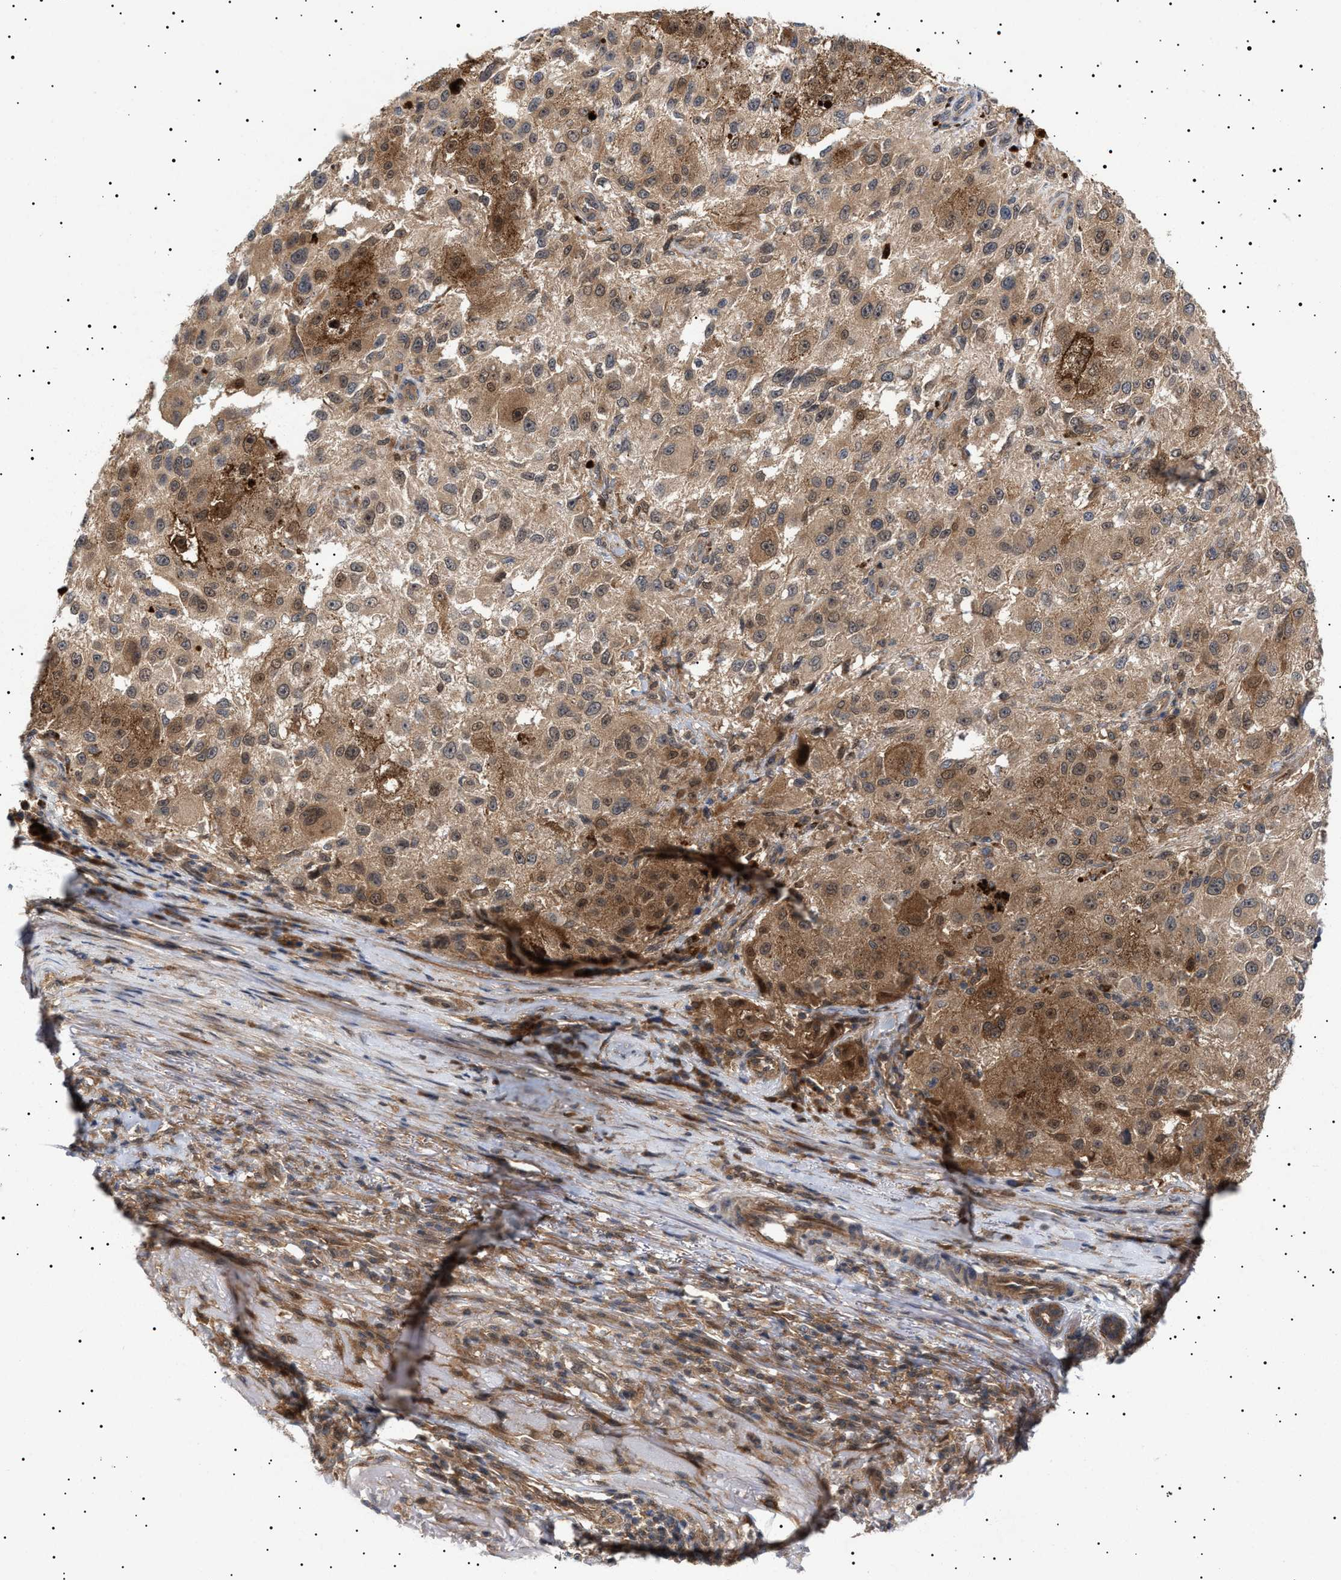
{"staining": {"intensity": "moderate", "quantity": ">75%", "location": "cytoplasmic/membranous"}, "tissue": "melanoma", "cell_type": "Tumor cells", "image_type": "cancer", "snomed": [{"axis": "morphology", "description": "Necrosis, NOS"}, {"axis": "morphology", "description": "Malignant melanoma, NOS"}, {"axis": "topography", "description": "Skin"}], "caption": "About >75% of tumor cells in human malignant melanoma display moderate cytoplasmic/membranous protein staining as visualized by brown immunohistochemical staining.", "gene": "NPLOC4", "patient": {"sex": "female", "age": 87}}